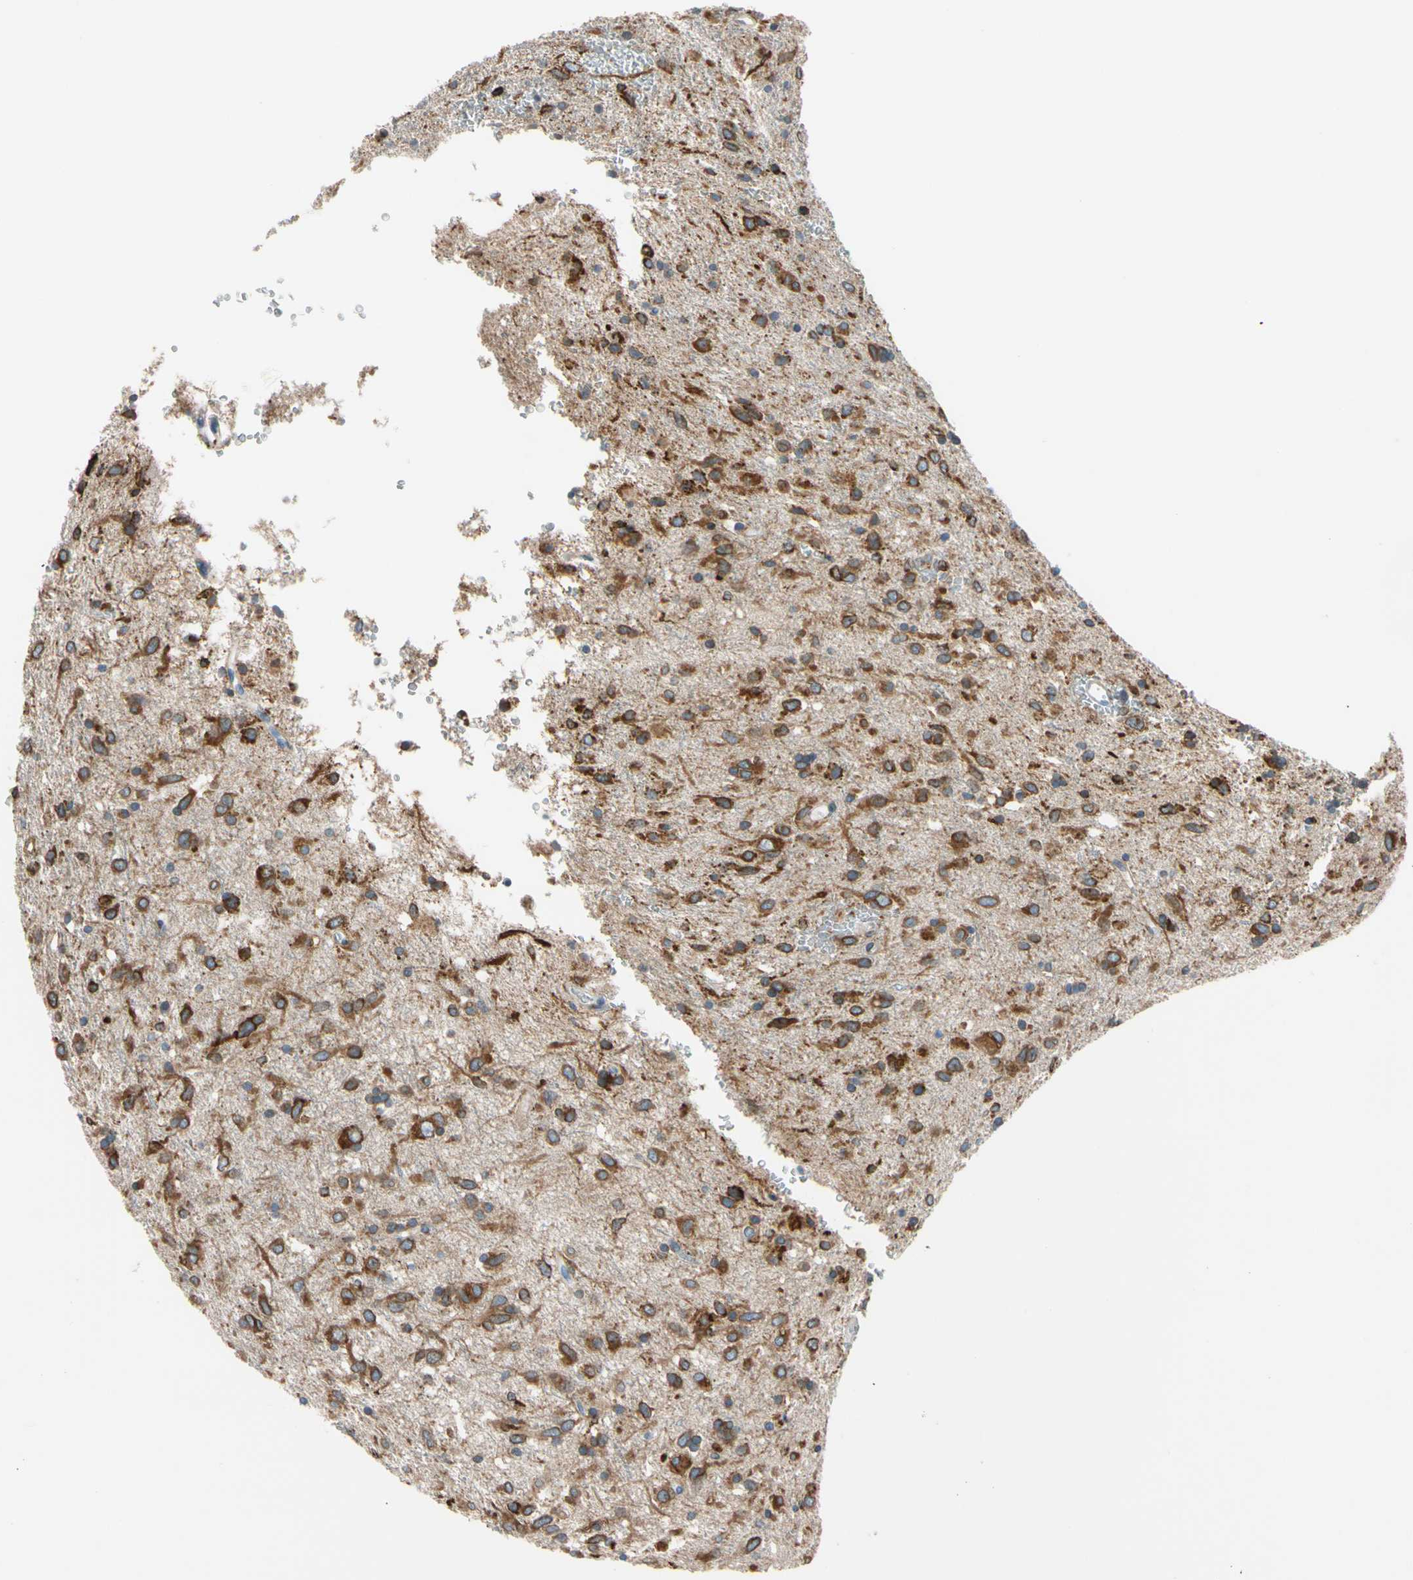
{"staining": {"intensity": "strong", "quantity": ">75%", "location": "cytoplasmic/membranous"}, "tissue": "glioma", "cell_type": "Tumor cells", "image_type": "cancer", "snomed": [{"axis": "morphology", "description": "Glioma, malignant, Low grade"}, {"axis": "topography", "description": "Brain"}], "caption": "Immunohistochemistry image of glioma stained for a protein (brown), which displays high levels of strong cytoplasmic/membranous expression in approximately >75% of tumor cells.", "gene": "LRPAP1", "patient": {"sex": "male", "age": 77}}